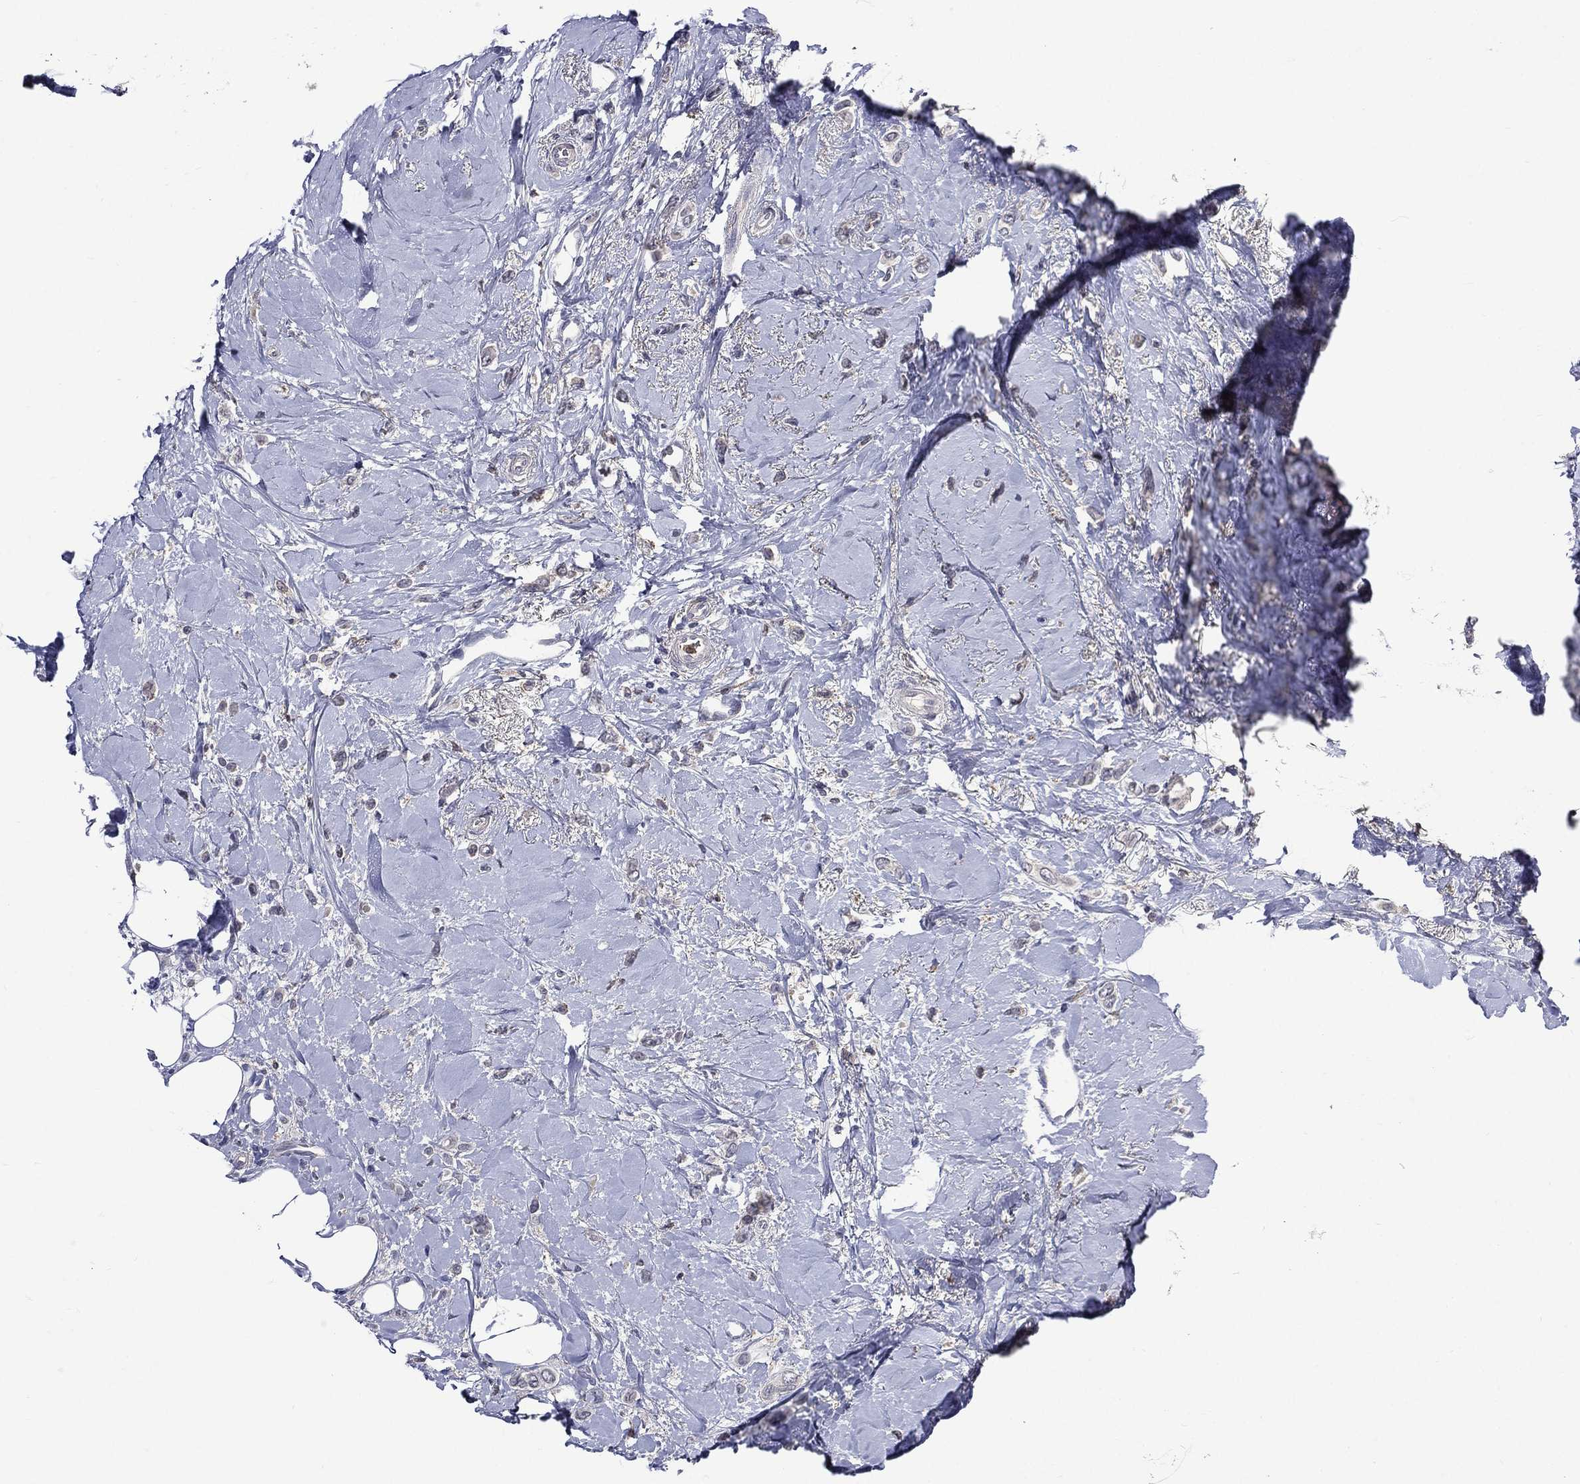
{"staining": {"intensity": "negative", "quantity": "none", "location": "none"}, "tissue": "breast cancer", "cell_type": "Tumor cells", "image_type": "cancer", "snomed": [{"axis": "morphology", "description": "Lobular carcinoma"}, {"axis": "topography", "description": "Breast"}], "caption": "There is no significant staining in tumor cells of breast cancer.", "gene": "GPR171", "patient": {"sex": "female", "age": 66}}